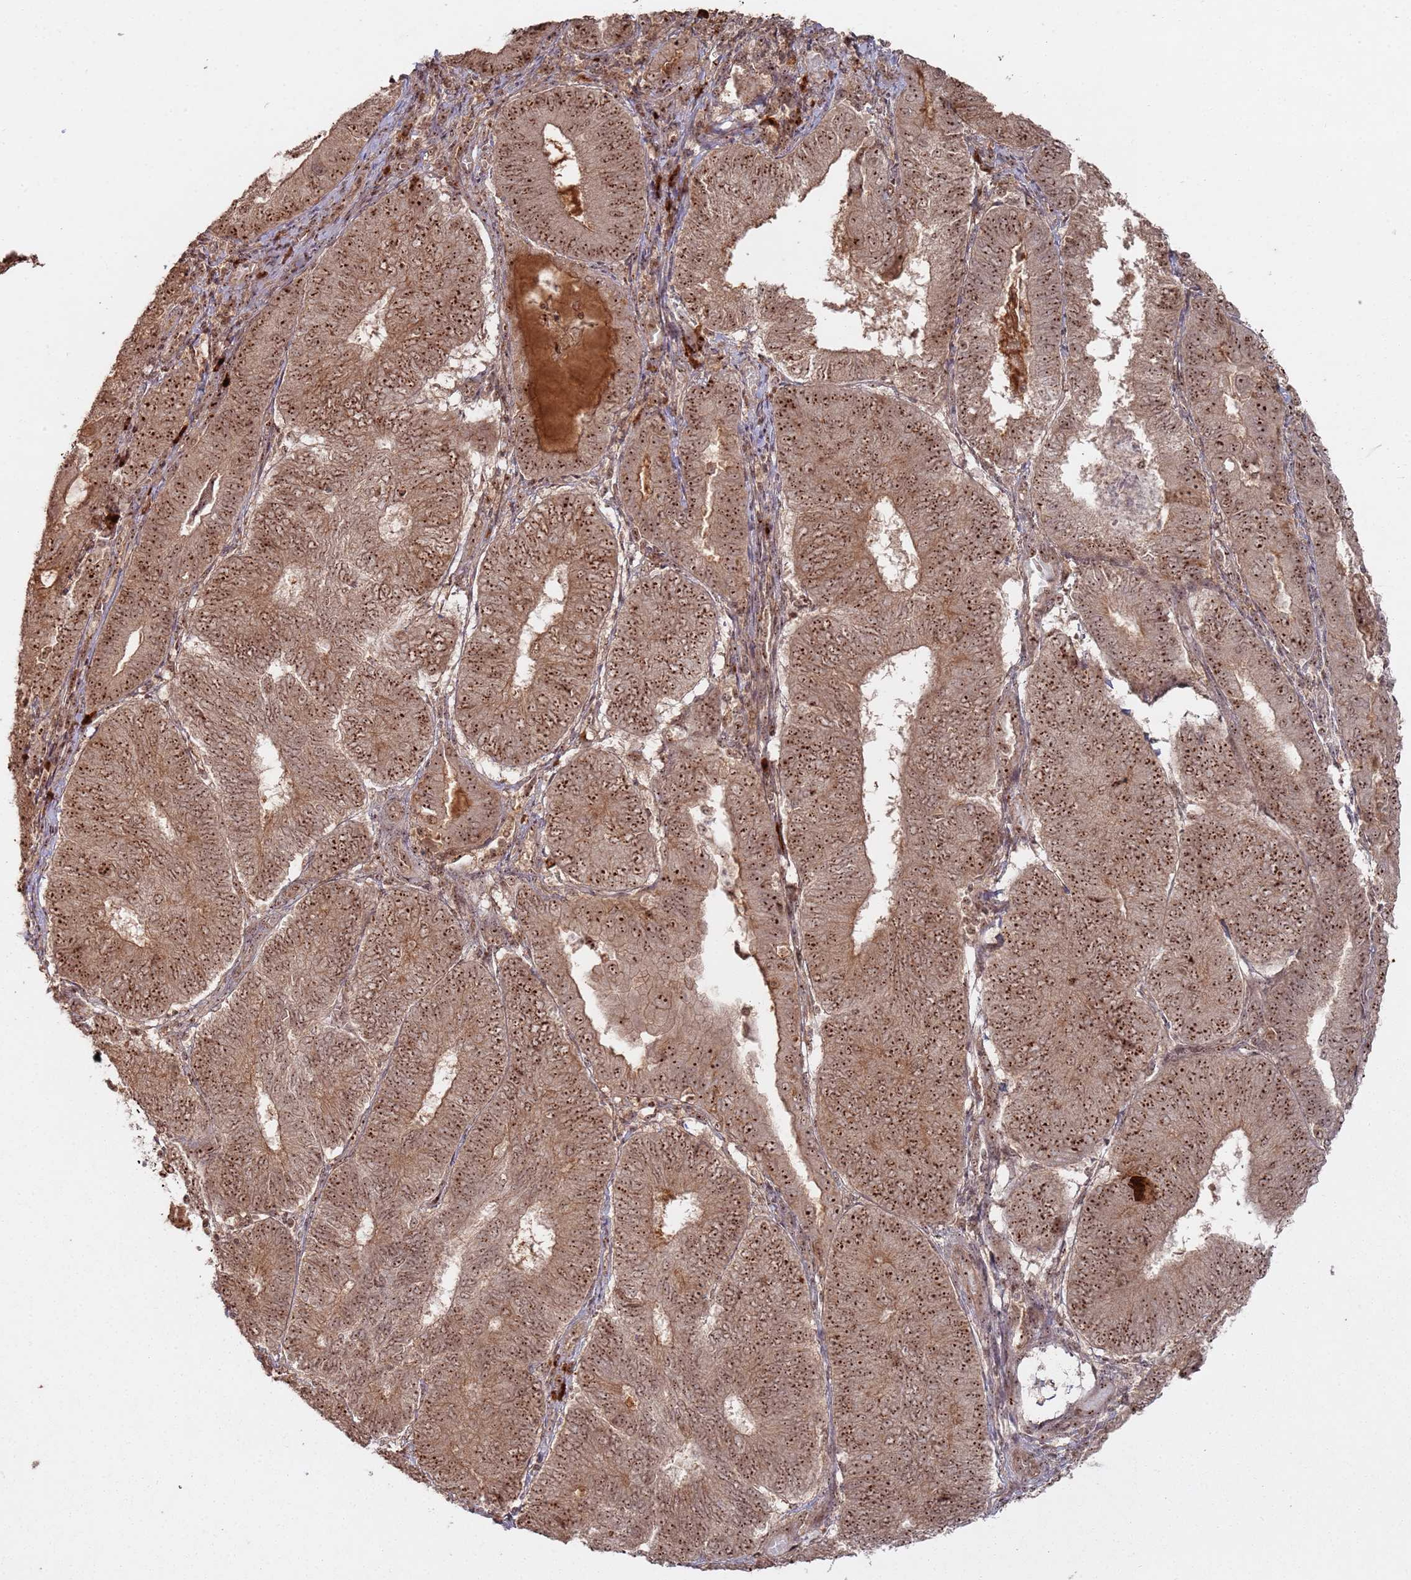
{"staining": {"intensity": "strong", "quantity": ">75%", "location": "cytoplasmic/membranous,nuclear"}, "tissue": "endometrial cancer", "cell_type": "Tumor cells", "image_type": "cancer", "snomed": [{"axis": "morphology", "description": "Adenocarcinoma, NOS"}, {"axis": "topography", "description": "Endometrium"}], "caption": "Protein staining by immunohistochemistry (IHC) exhibits strong cytoplasmic/membranous and nuclear staining in about >75% of tumor cells in endometrial adenocarcinoma. (DAB IHC, brown staining for protein, blue staining for nuclei).", "gene": "UTP11", "patient": {"sex": "female", "age": 81}}